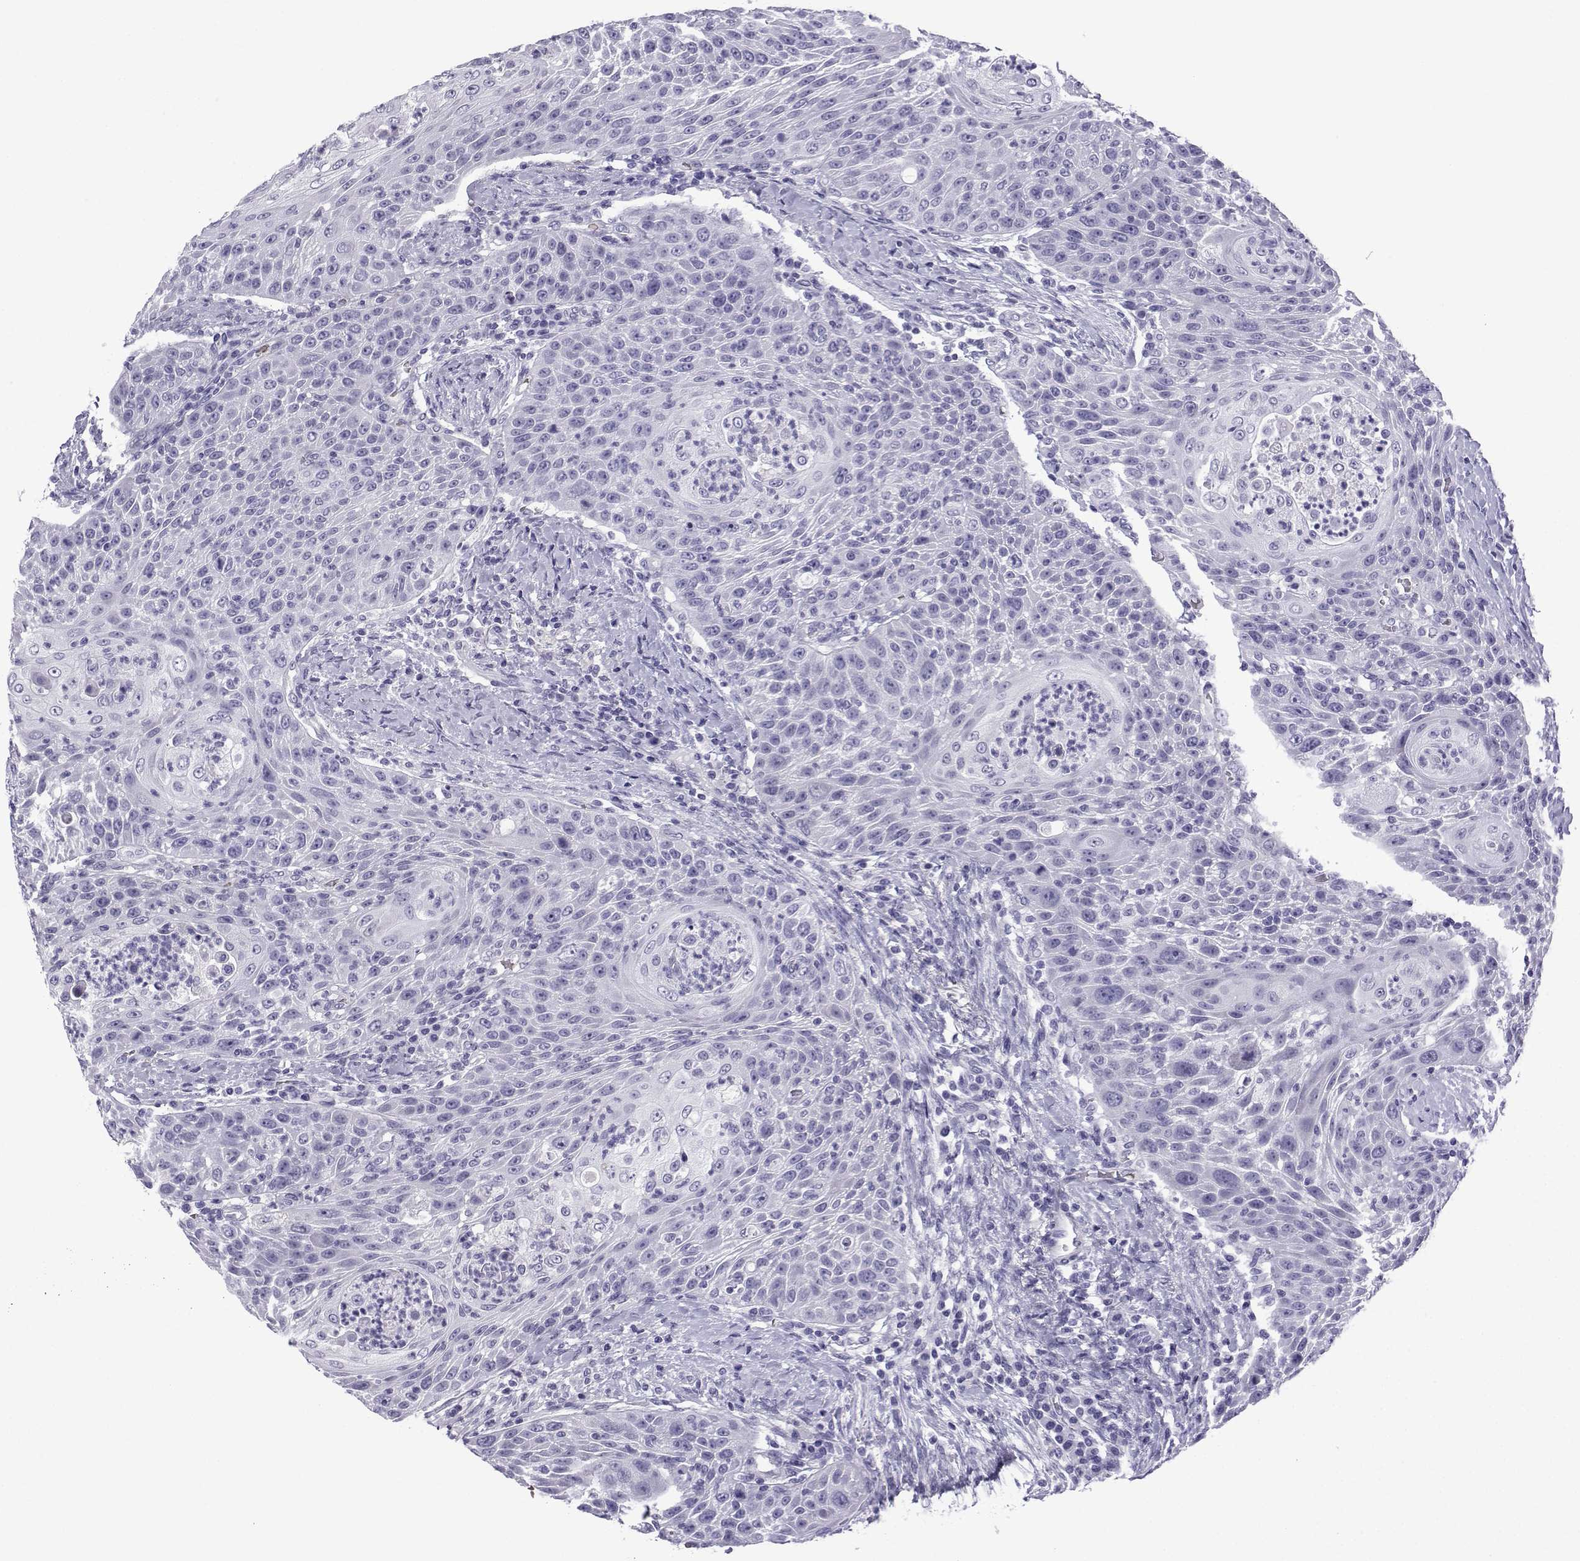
{"staining": {"intensity": "negative", "quantity": "none", "location": "none"}, "tissue": "head and neck cancer", "cell_type": "Tumor cells", "image_type": "cancer", "snomed": [{"axis": "morphology", "description": "Squamous cell carcinoma, NOS"}, {"axis": "topography", "description": "Head-Neck"}], "caption": "Immunohistochemistry photomicrograph of head and neck cancer stained for a protein (brown), which demonstrates no positivity in tumor cells.", "gene": "TRIM46", "patient": {"sex": "male", "age": 69}}